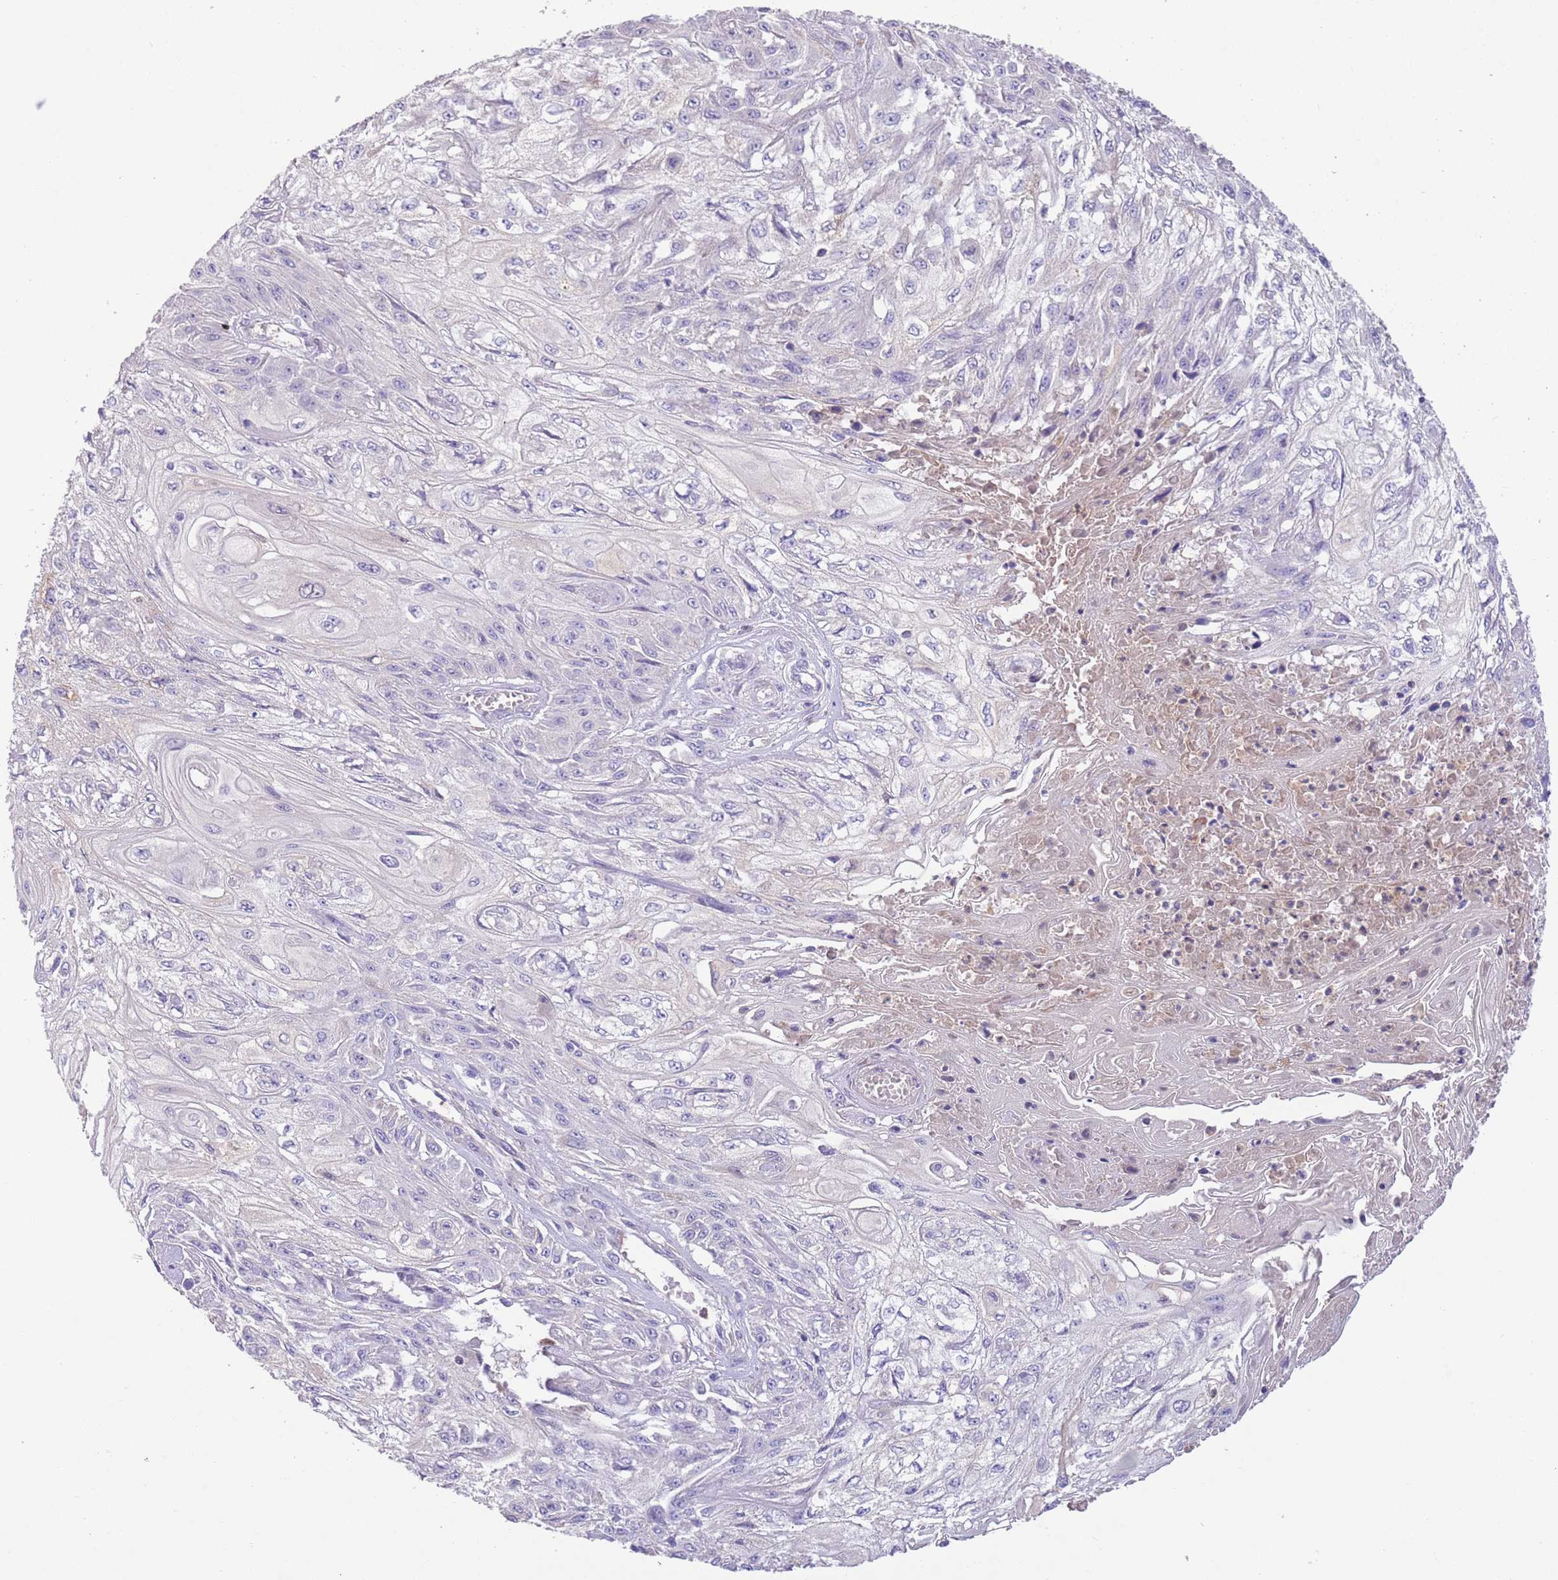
{"staining": {"intensity": "negative", "quantity": "none", "location": "none"}, "tissue": "skin cancer", "cell_type": "Tumor cells", "image_type": "cancer", "snomed": [{"axis": "morphology", "description": "Squamous cell carcinoma, NOS"}, {"axis": "morphology", "description": "Squamous cell carcinoma, metastatic, NOS"}, {"axis": "topography", "description": "Skin"}, {"axis": "topography", "description": "Lymph node"}], "caption": "Tumor cells show no significant protein positivity in skin cancer (metastatic squamous cell carcinoma). The staining is performed using DAB (3,3'-diaminobenzidine) brown chromogen with nuclei counter-stained in using hematoxylin.", "gene": "IGFL4", "patient": {"sex": "male", "age": 75}}